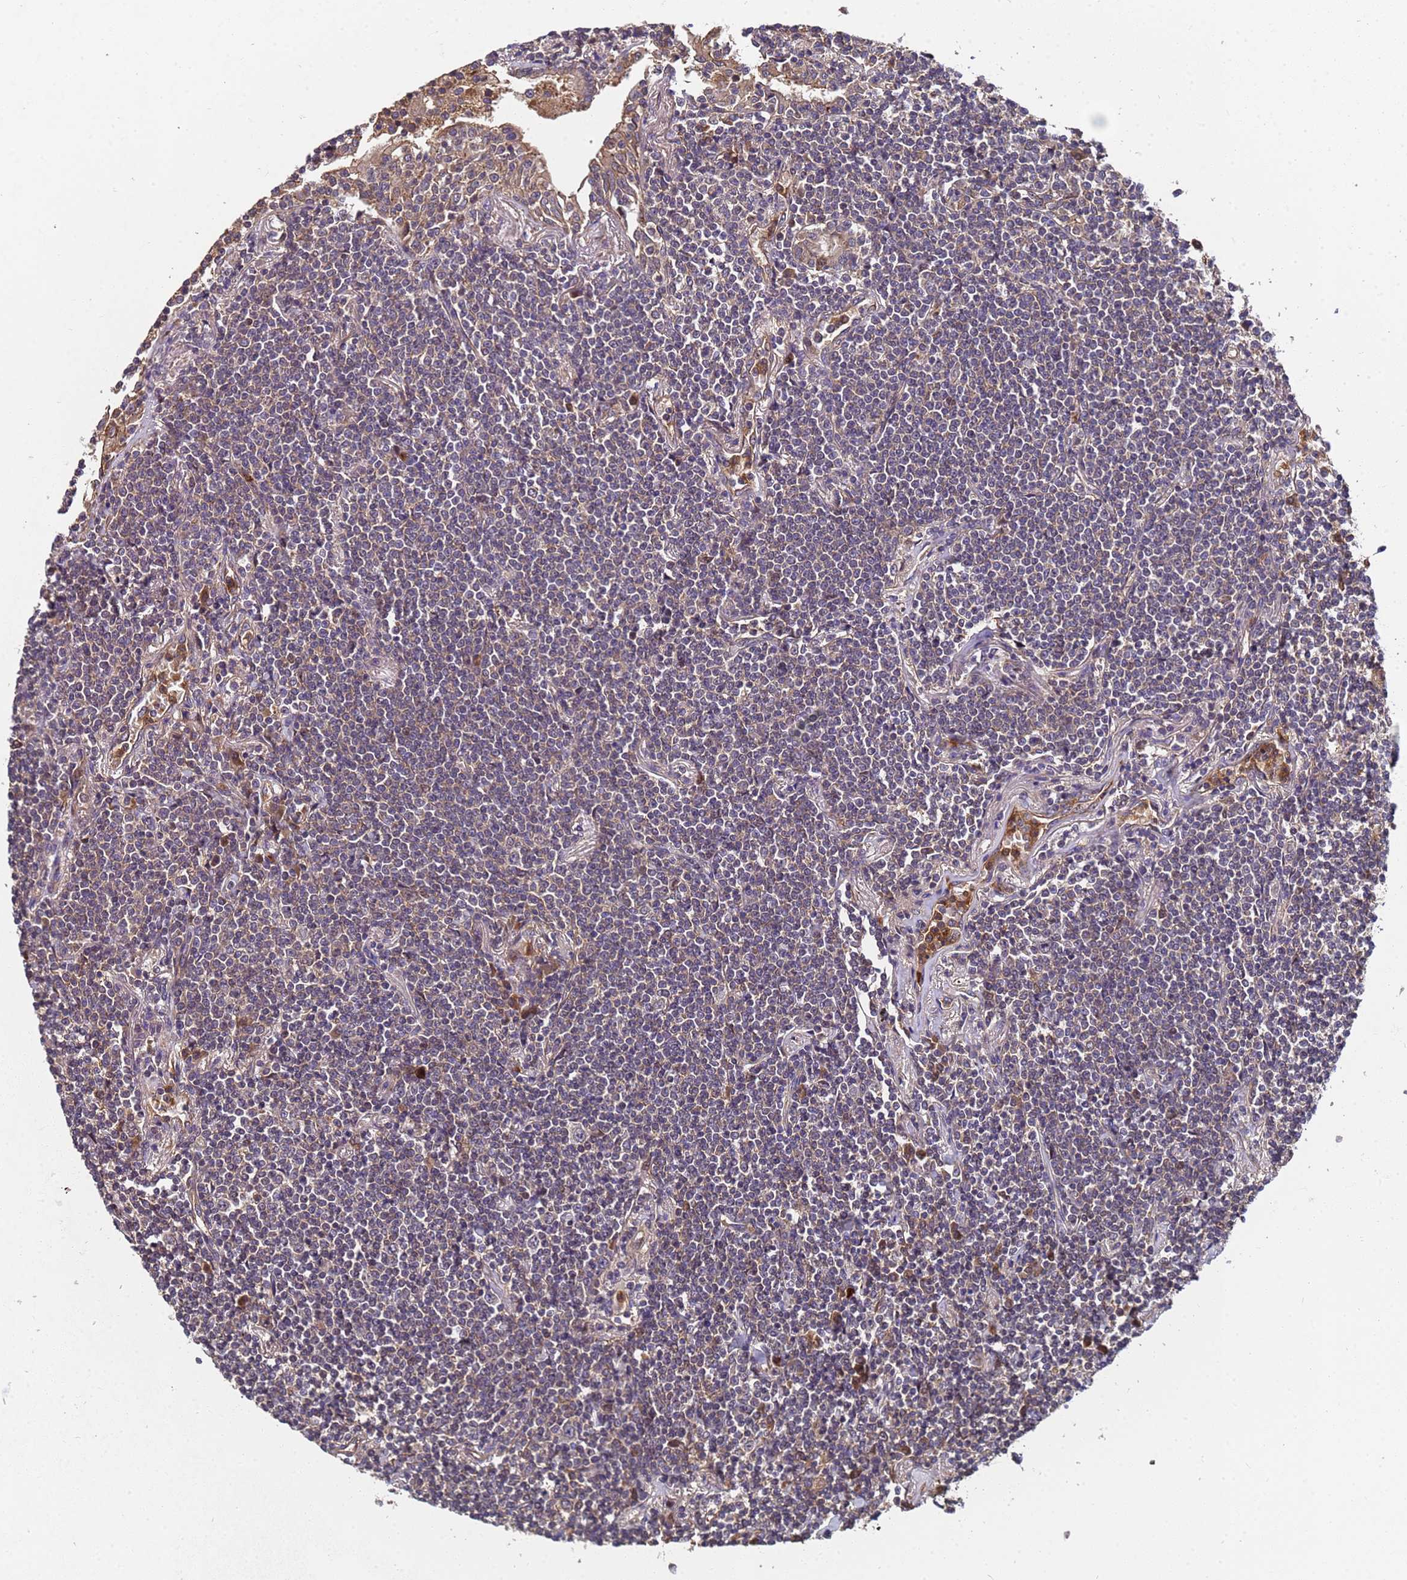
{"staining": {"intensity": "negative", "quantity": "none", "location": "none"}, "tissue": "lymphoma", "cell_type": "Tumor cells", "image_type": "cancer", "snomed": [{"axis": "morphology", "description": "Malignant lymphoma, non-Hodgkin's type, Low grade"}, {"axis": "topography", "description": "Lung"}], "caption": "A micrograph of human lymphoma is negative for staining in tumor cells. (DAB IHC visualized using brightfield microscopy, high magnification).", "gene": "GSTCD", "patient": {"sex": "female", "age": 71}}